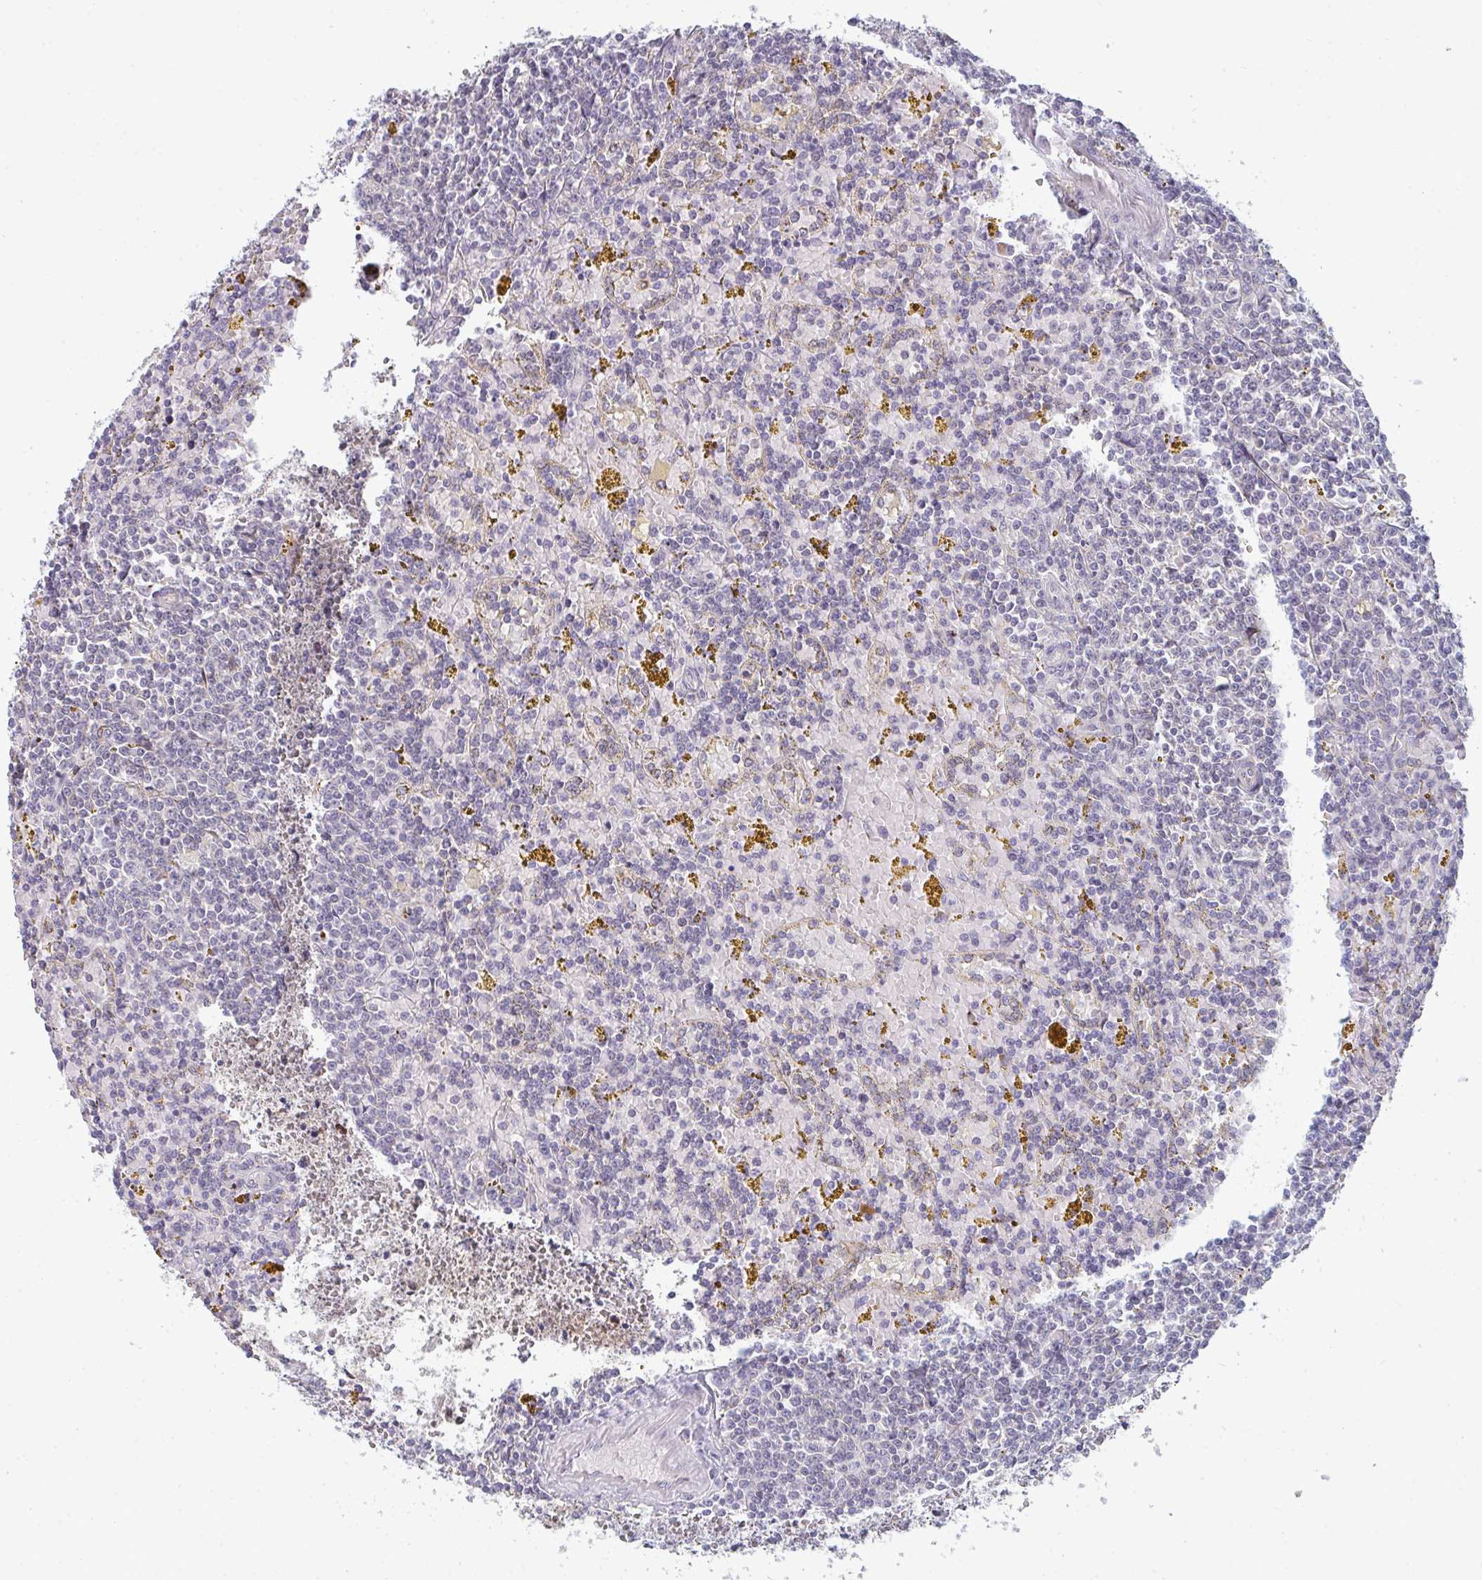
{"staining": {"intensity": "negative", "quantity": "none", "location": "none"}, "tissue": "lymphoma", "cell_type": "Tumor cells", "image_type": "cancer", "snomed": [{"axis": "morphology", "description": "Malignant lymphoma, non-Hodgkin's type, Low grade"}, {"axis": "topography", "description": "Spleen"}, {"axis": "topography", "description": "Lymph node"}], "caption": "This photomicrograph is of lymphoma stained with immunohistochemistry (IHC) to label a protein in brown with the nuclei are counter-stained blue. There is no staining in tumor cells.", "gene": "LYSMD4", "patient": {"sex": "female", "age": 66}}